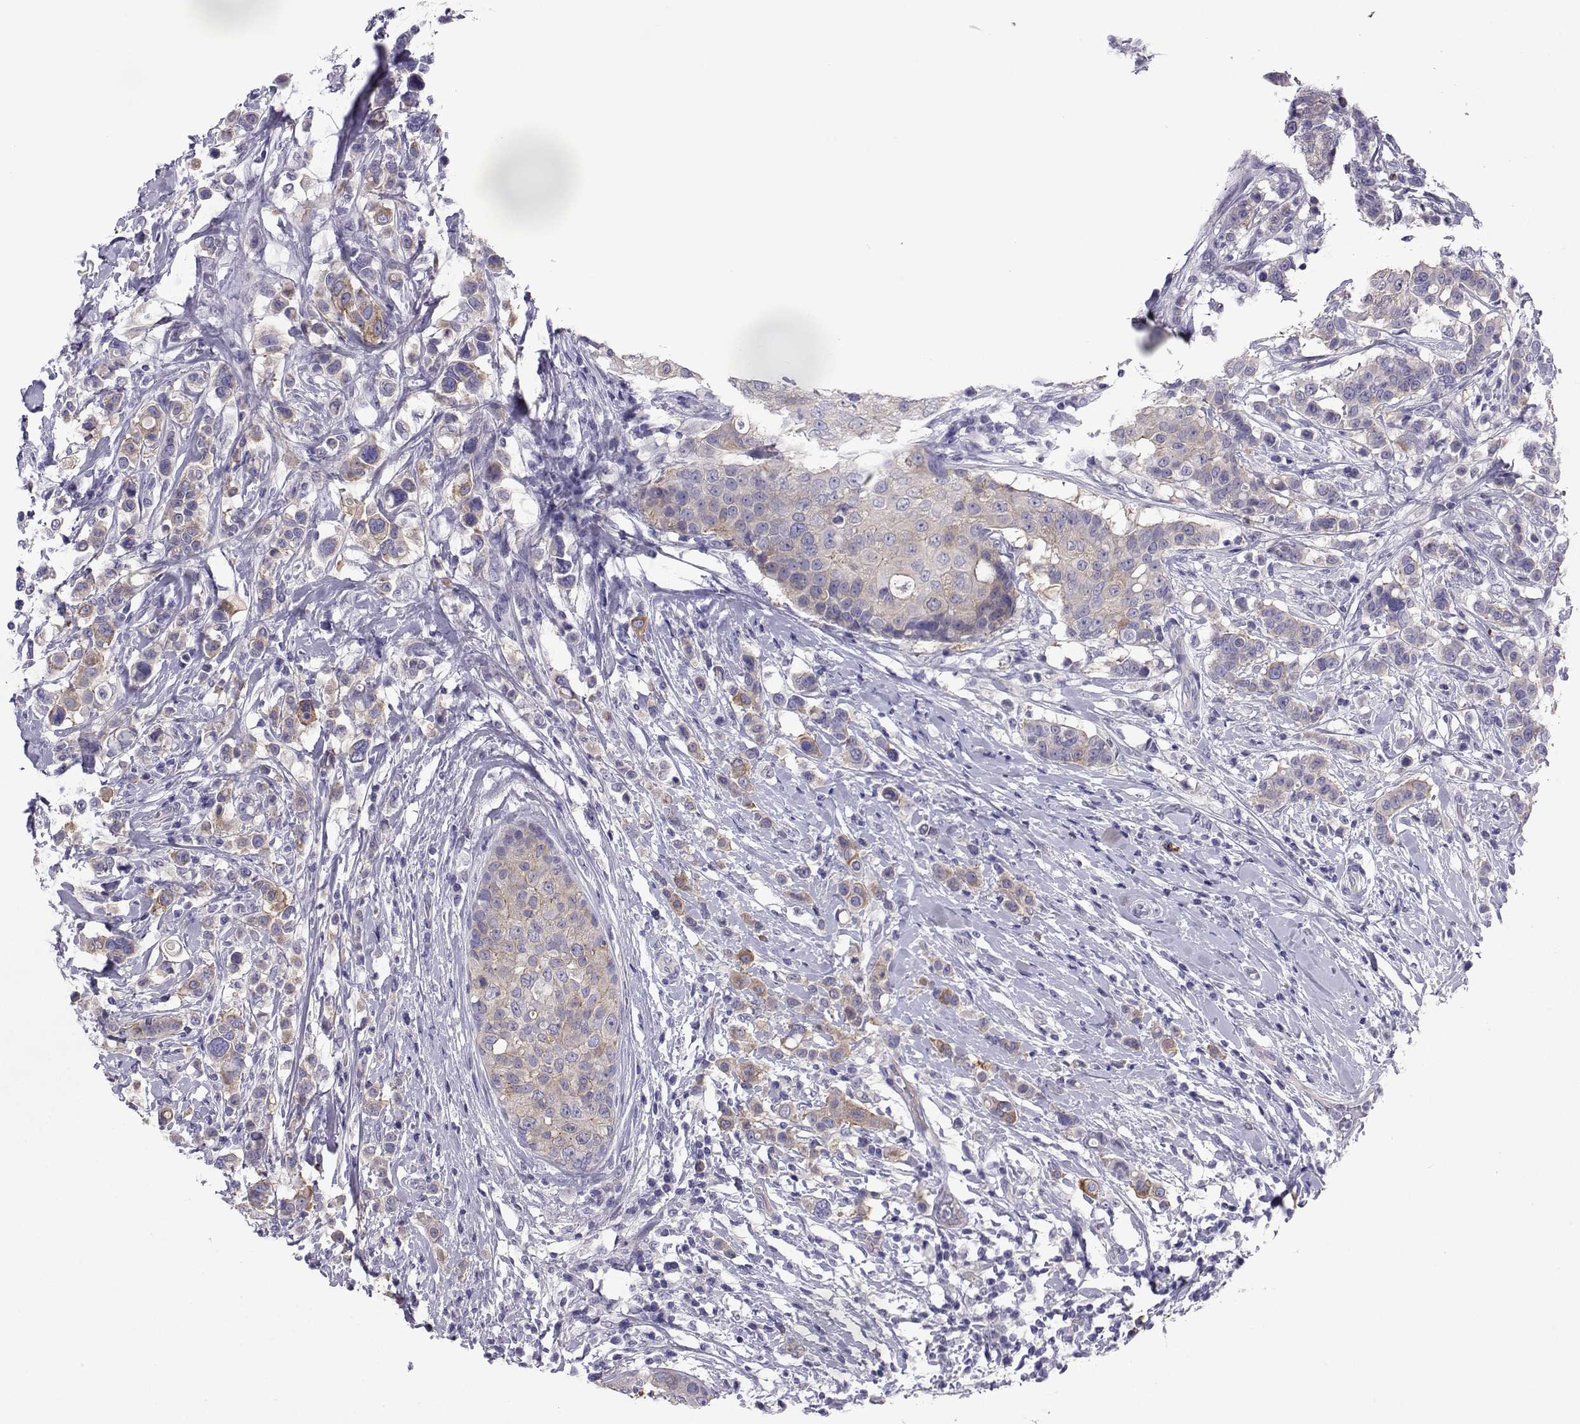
{"staining": {"intensity": "weak", "quantity": "25%-75%", "location": "cytoplasmic/membranous"}, "tissue": "breast cancer", "cell_type": "Tumor cells", "image_type": "cancer", "snomed": [{"axis": "morphology", "description": "Duct carcinoma"}, {"axis": "topography", "description": "Breast"}], "caption": "Breast cancer stained for a protein demonstrates weak cytoplasmic/membranous positivity in tumor cells.", "gene": "COL22A1", "patient": {"sex": "female", "age": 27}}